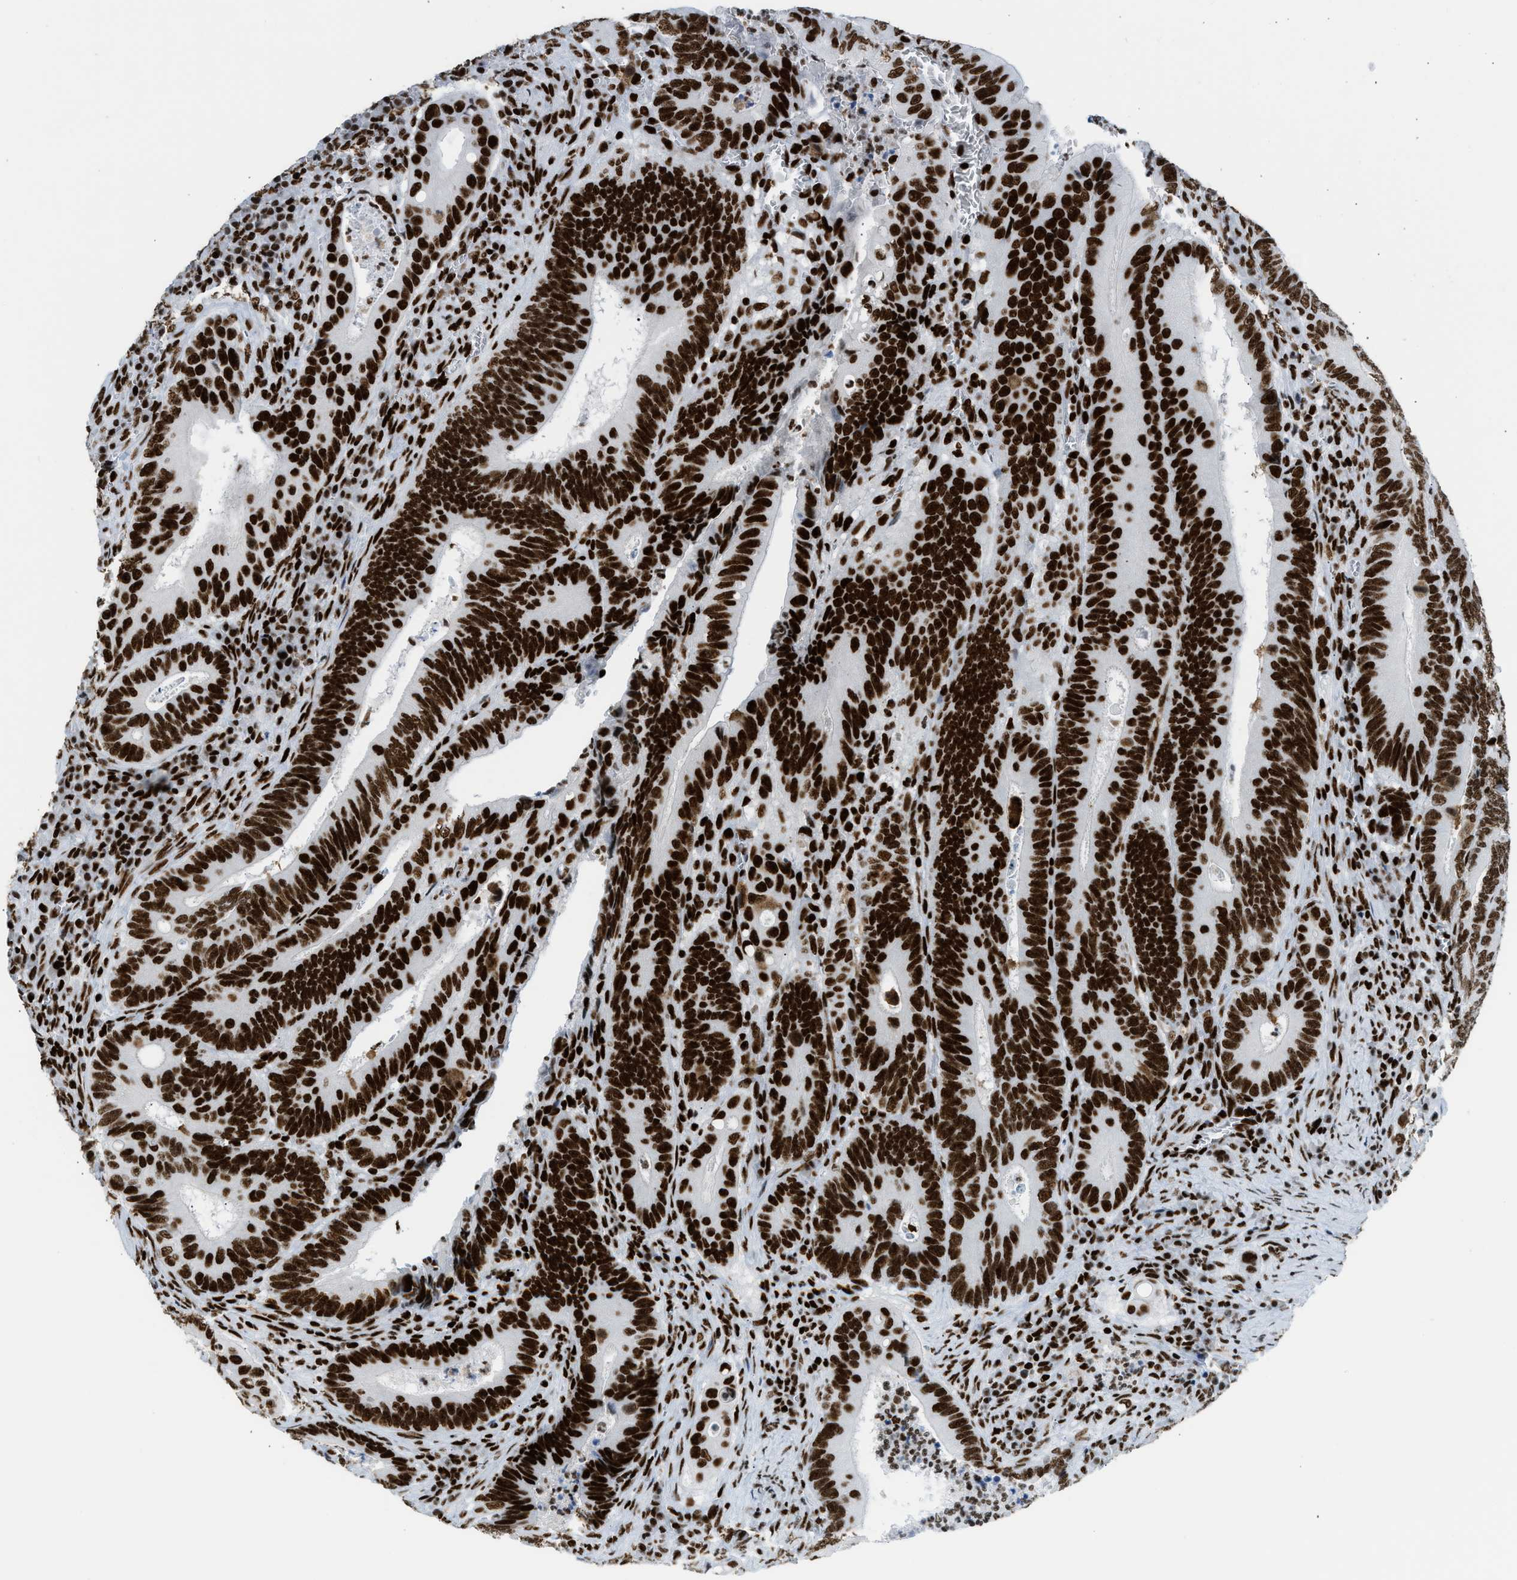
{"staining": {"intensity": "strong", "quantity": ">75%", "location": "nuclear"}, "tissue": "colorectal cancer", "cell_type": "Tumor cells", "image_type": "cancer", "snomed": [{"axis": "morphology", "description": "Inflammation, NOS"}, {"axis": "morphology", "description": "Adenocarcinoma, NOS"}, {"axis": "topography", "description": "Colon"}], "caption": "Colorectal adenocarcinoma stained for a protein (brown) displays strong nuclear positive positivity in about >75% of tumor cells.", "gene": "PIF1", "patient": {"sex": "male", "age": 72}}